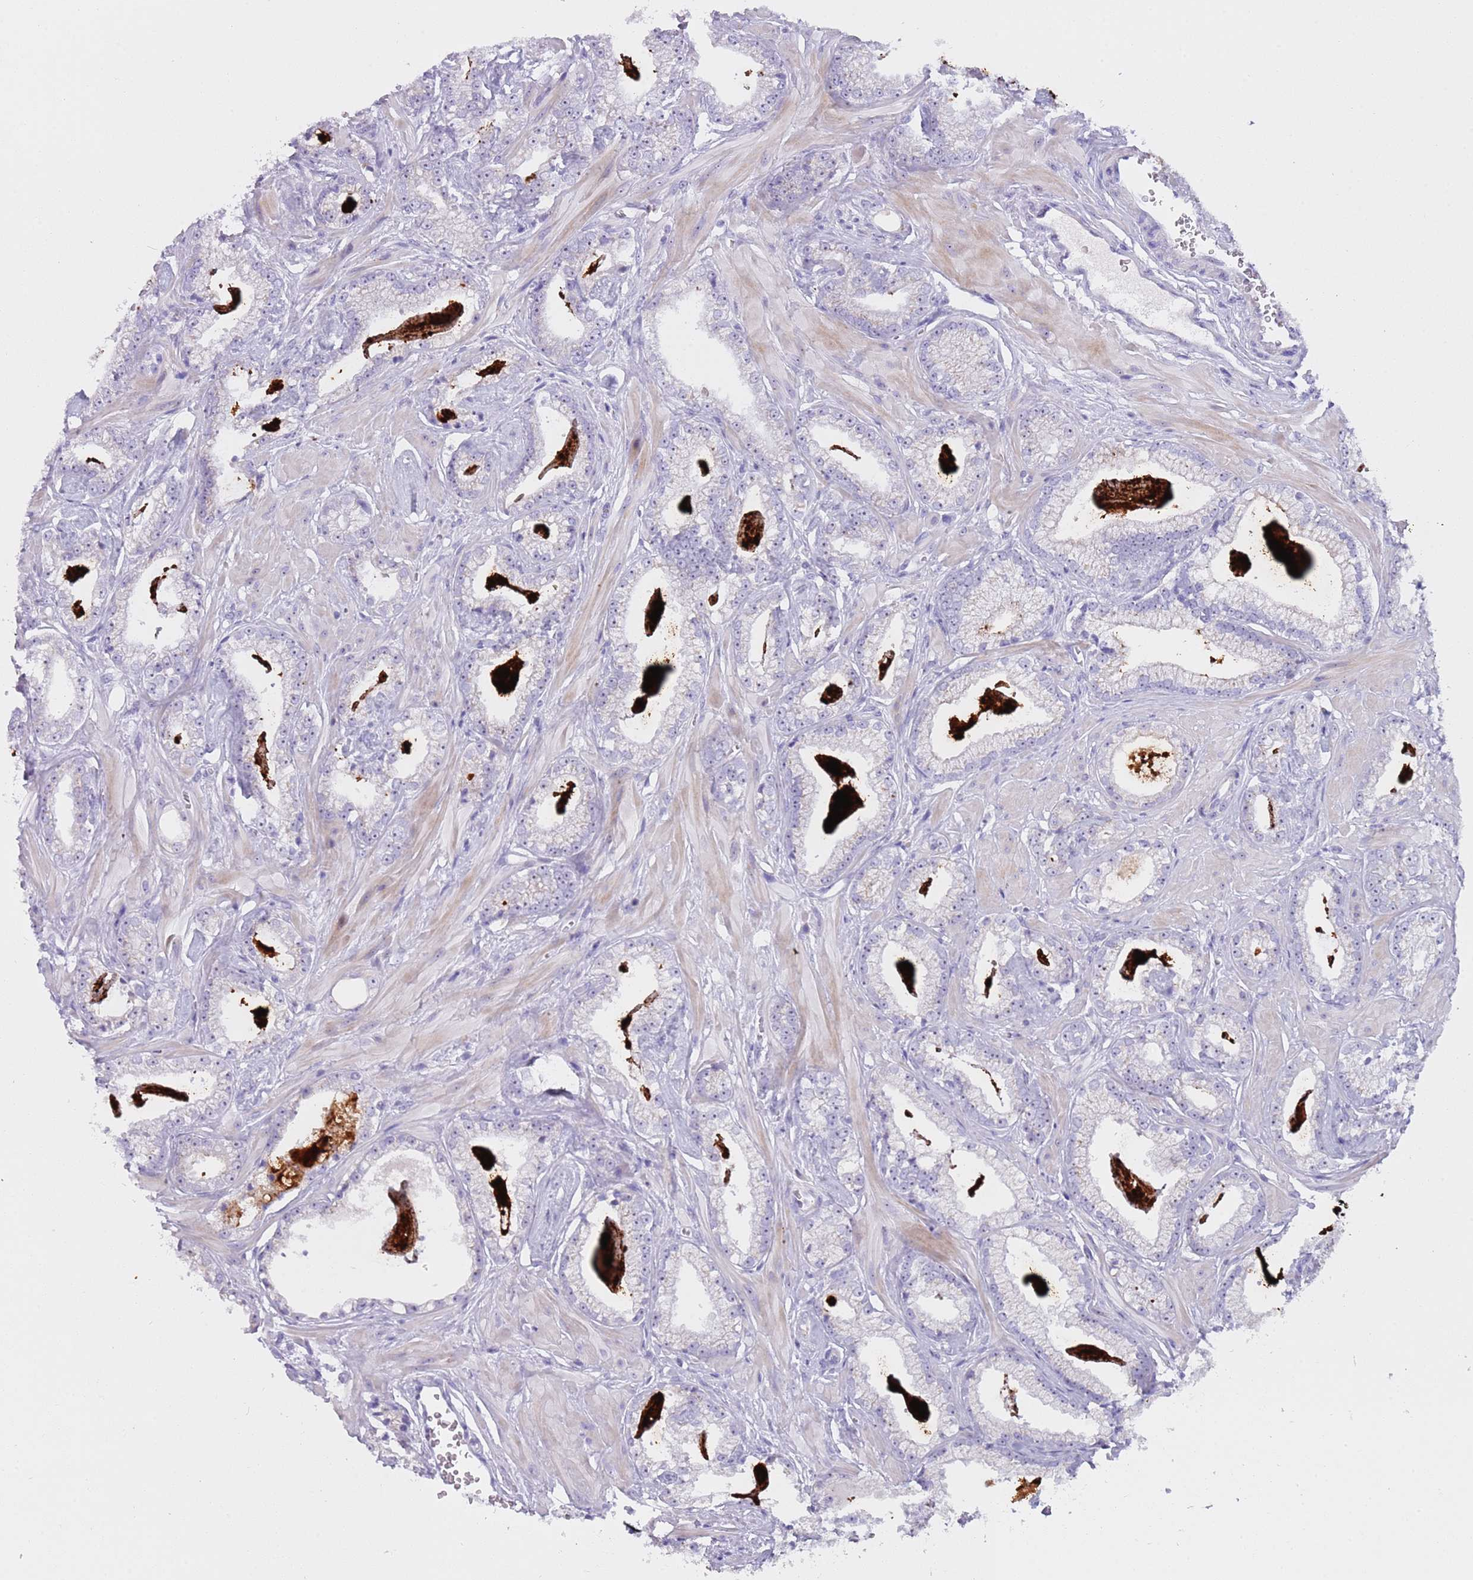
{"staining": {"intensity": "negative", "quantity": "none", "location": "none"}, "tissue": "prostate cancer", "cell_type": "Tumor cells", "image_type": "cancer", "snomed": [{"axis": "morphology", "description": "Adenocarcinoma, Low grade"}, {"axis": "topography", "description": "Prostate"}], "caption": "The photomicrograph reveals no staining of tumor cells in prostate cancer.", "gene": "NBPF6", "patient": {"sex": "male", "age": 60}}